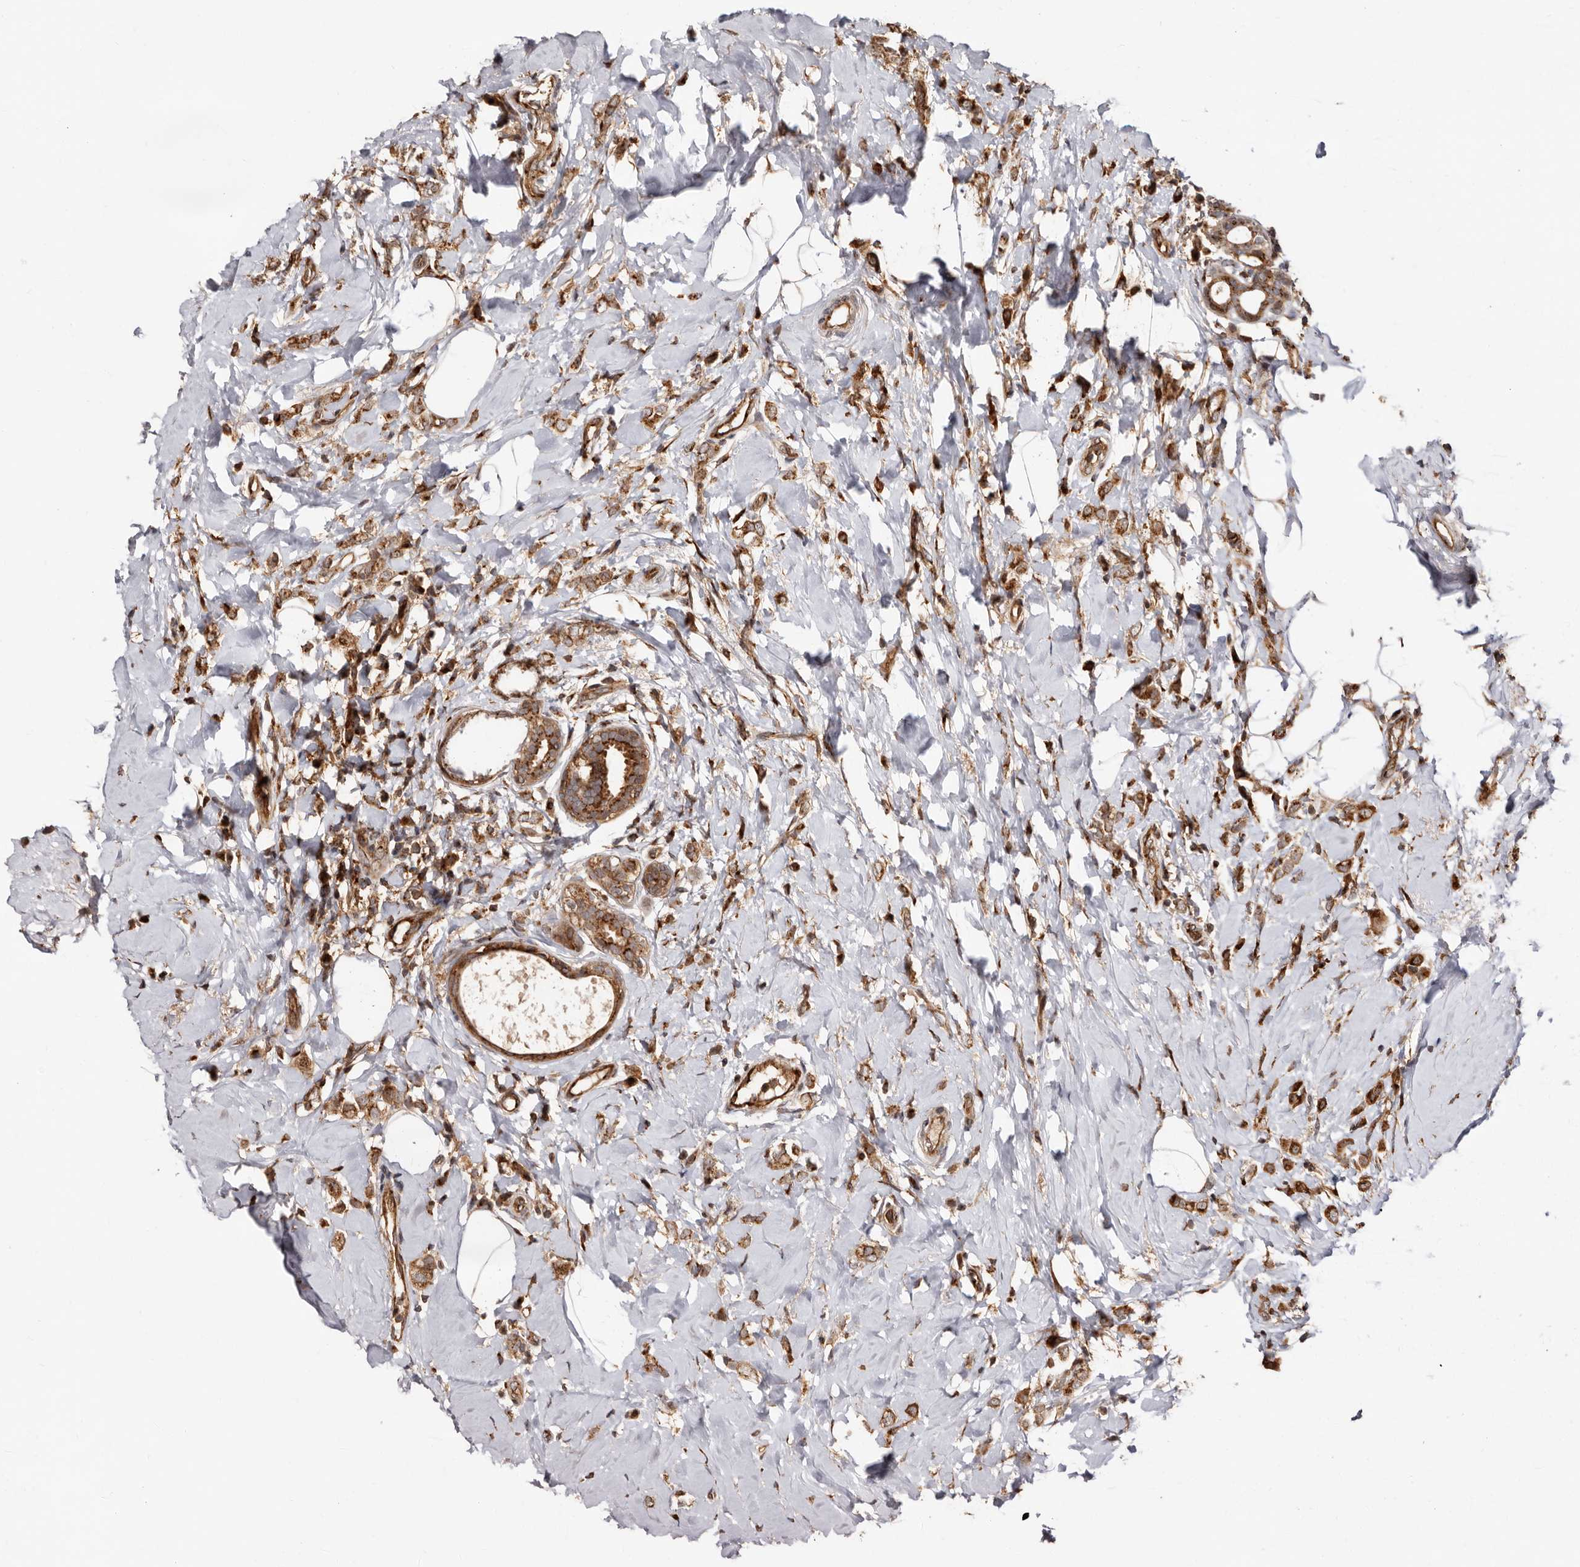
{"staining": {"intensity": "strong", "quantity": ">75%", "location": "cytoplasmic/membranous"}, "tissue": "breast cancer", "cell_type": "Tumor cells", "image_type": "cancer", "snomed": [{"axis": "morphology", "description": "Lobular carcinoma"}, {"axis": "topography", "description": "Breast"}], "caption": "Protein staining by immunohistochemistry reveals strong cytoplasmic/membranous staining in about >75% of tumor cells in breast cancer (lobular carcinoma).", "gene": "GPR27", "patient": {"sex": "female", "age": 47}}